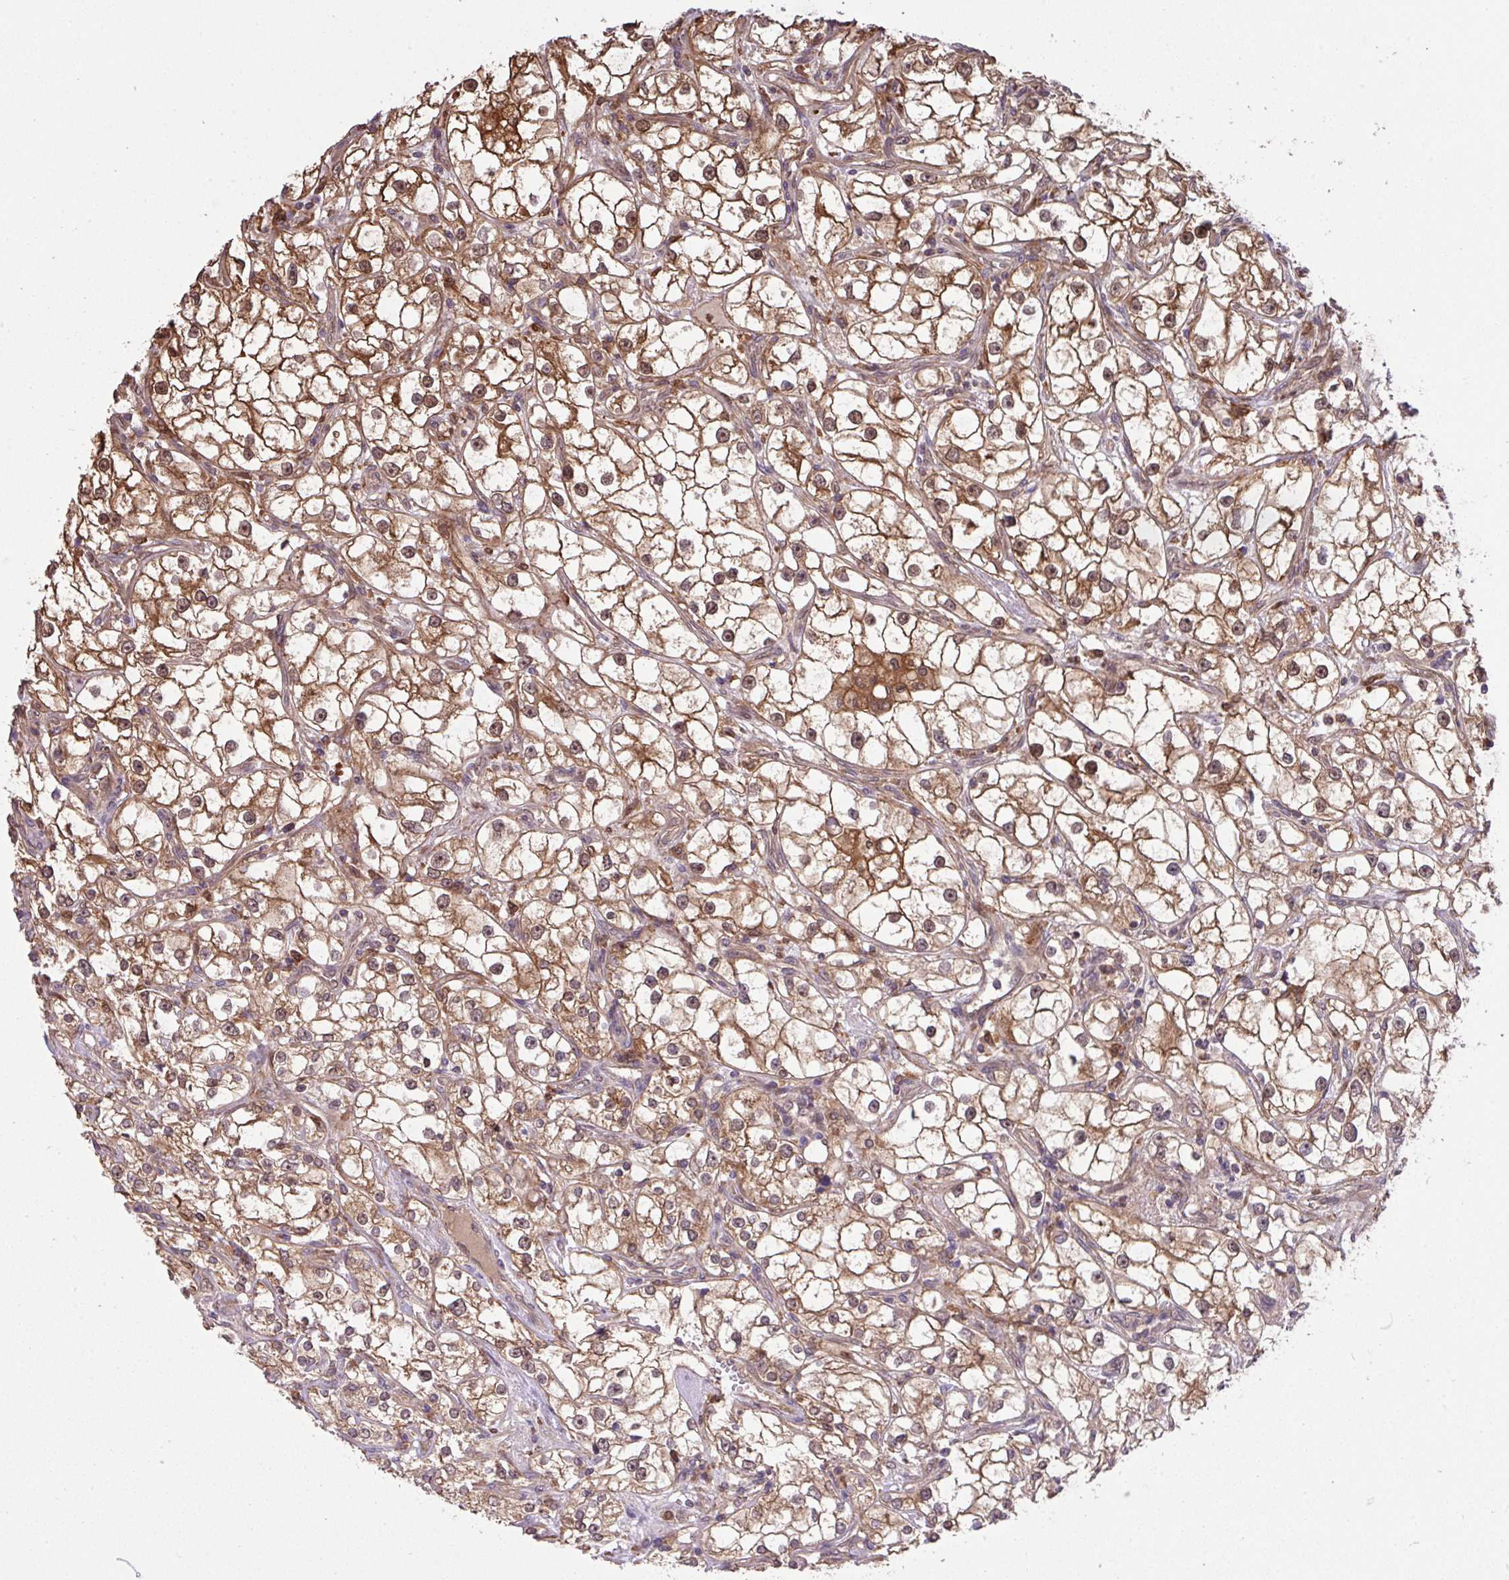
{"staining": {"intensity": "moderate", "quantity": "25%-75%", "location": "cytoplasmic/membranous,nuclear"}, "tissue": "renal cancer", "cell_type": "Tumor cells", "image_type": "cancer", "snomed": [{"axis": "morphology", "description": "Adenocarcinoma, NOS"}, {"axis": "topography", "description": "Kidney"}], "caption": "Human renal cancer (adenocarcinoma) stained with a protein marker displays moderate staining in tumor cells.", "gene": "ARPIN", "patient": {"sex": "male", "age": 77}}